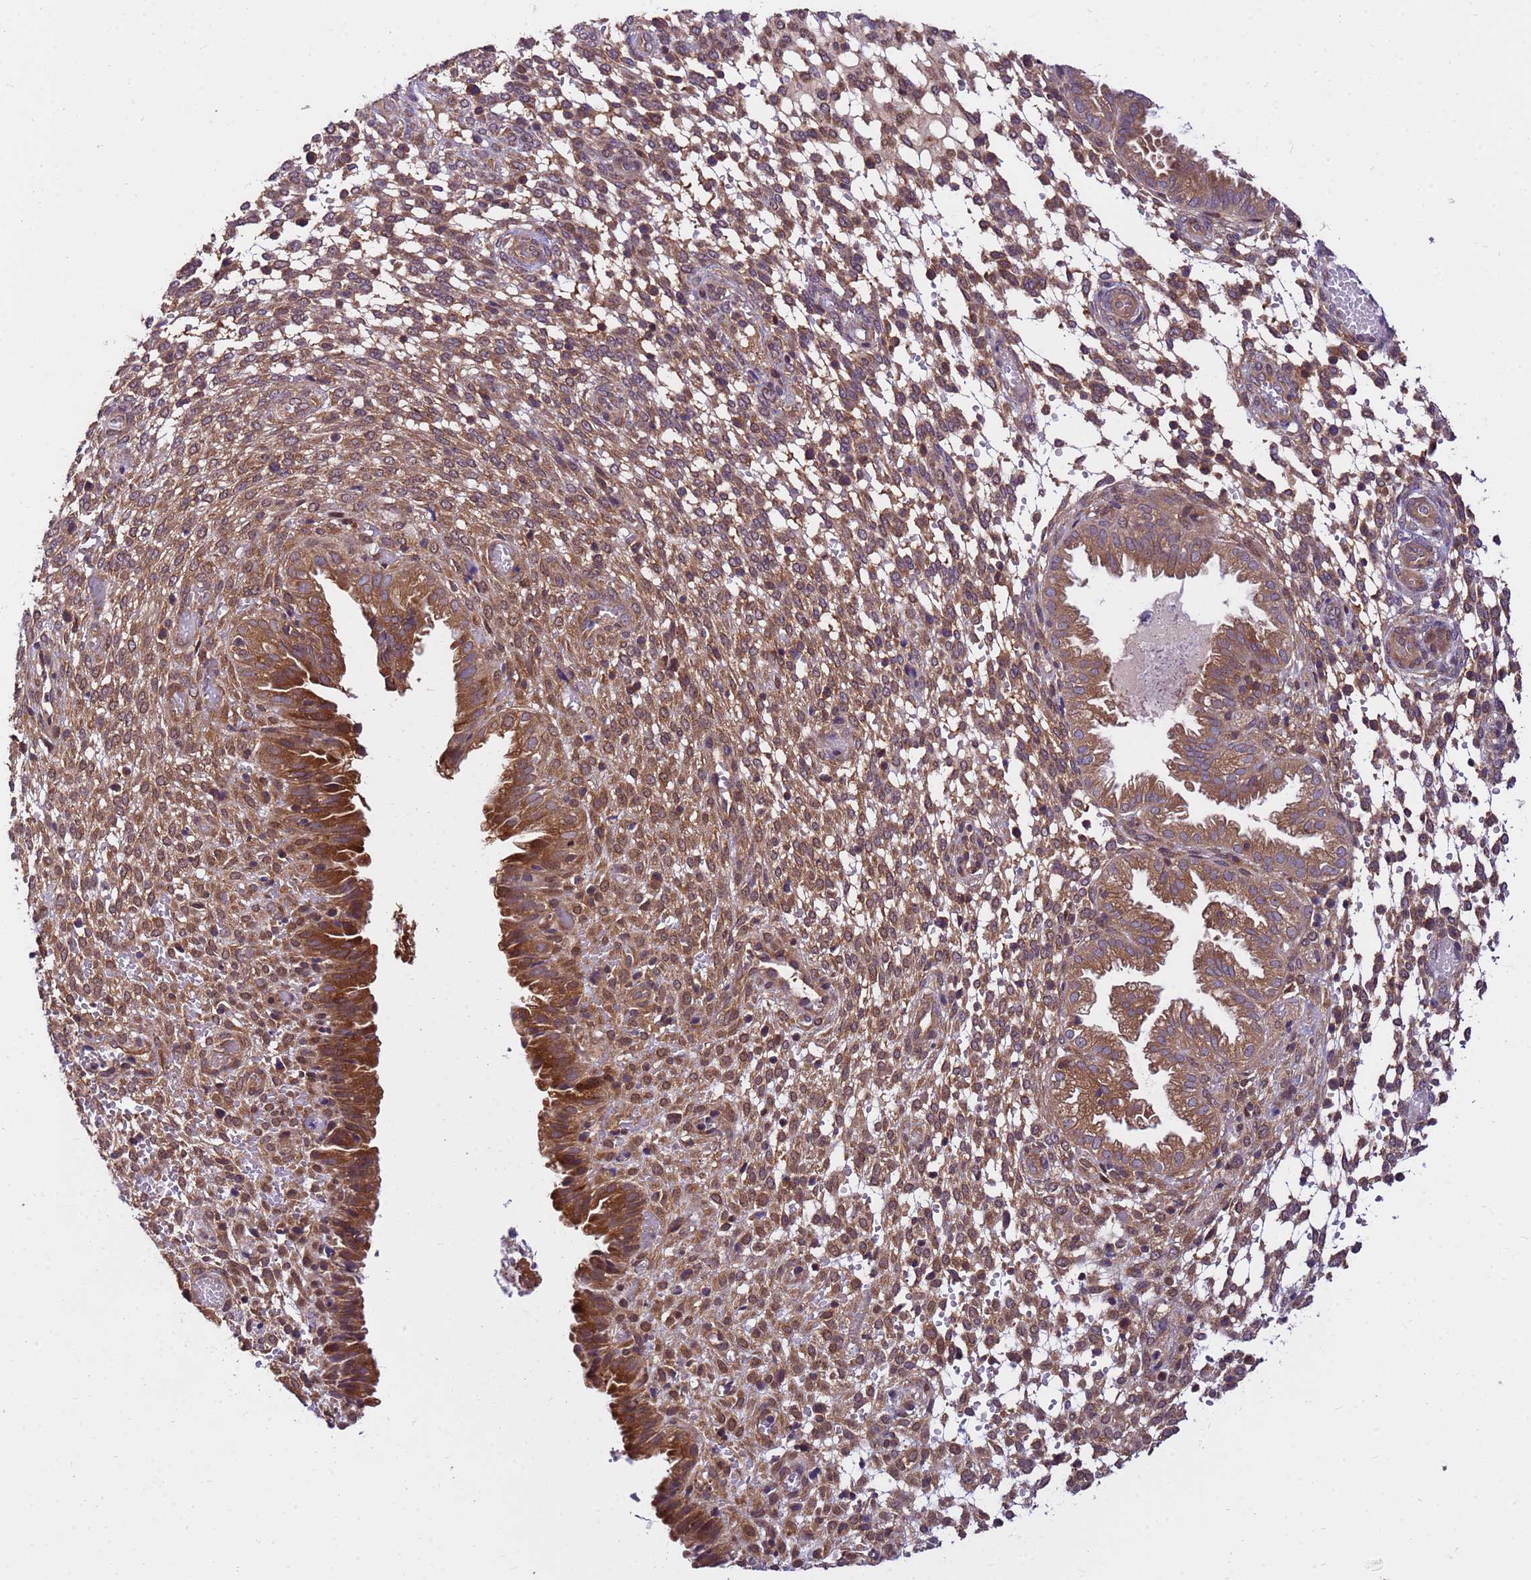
{"staining": {"intensity": "moderate", "quantity": "25%-75%", "location": "cytoplasmic/membranous,nuclear"}, "tissue": "endometrium", "cell_type": "Cells in endometrial stroma", "image_type": "normal", "snomed": [{"axis": "morphology", "description": "Normal tissue, NOS"}, {"axis": "topography", "description": "Endometrium"}], "caption": "Immunohistochemical staining of unremarkable human endometrium reveals moderate cytoplasmic/membranous,nuclear protein positivity in approximately 25%-75% of cells in endometrial stroma. (DAB IHC, brown staining for protein, blue staining for nuclei).", "gene": "GET3", "patient": {"sex": "female", "age": 33}}